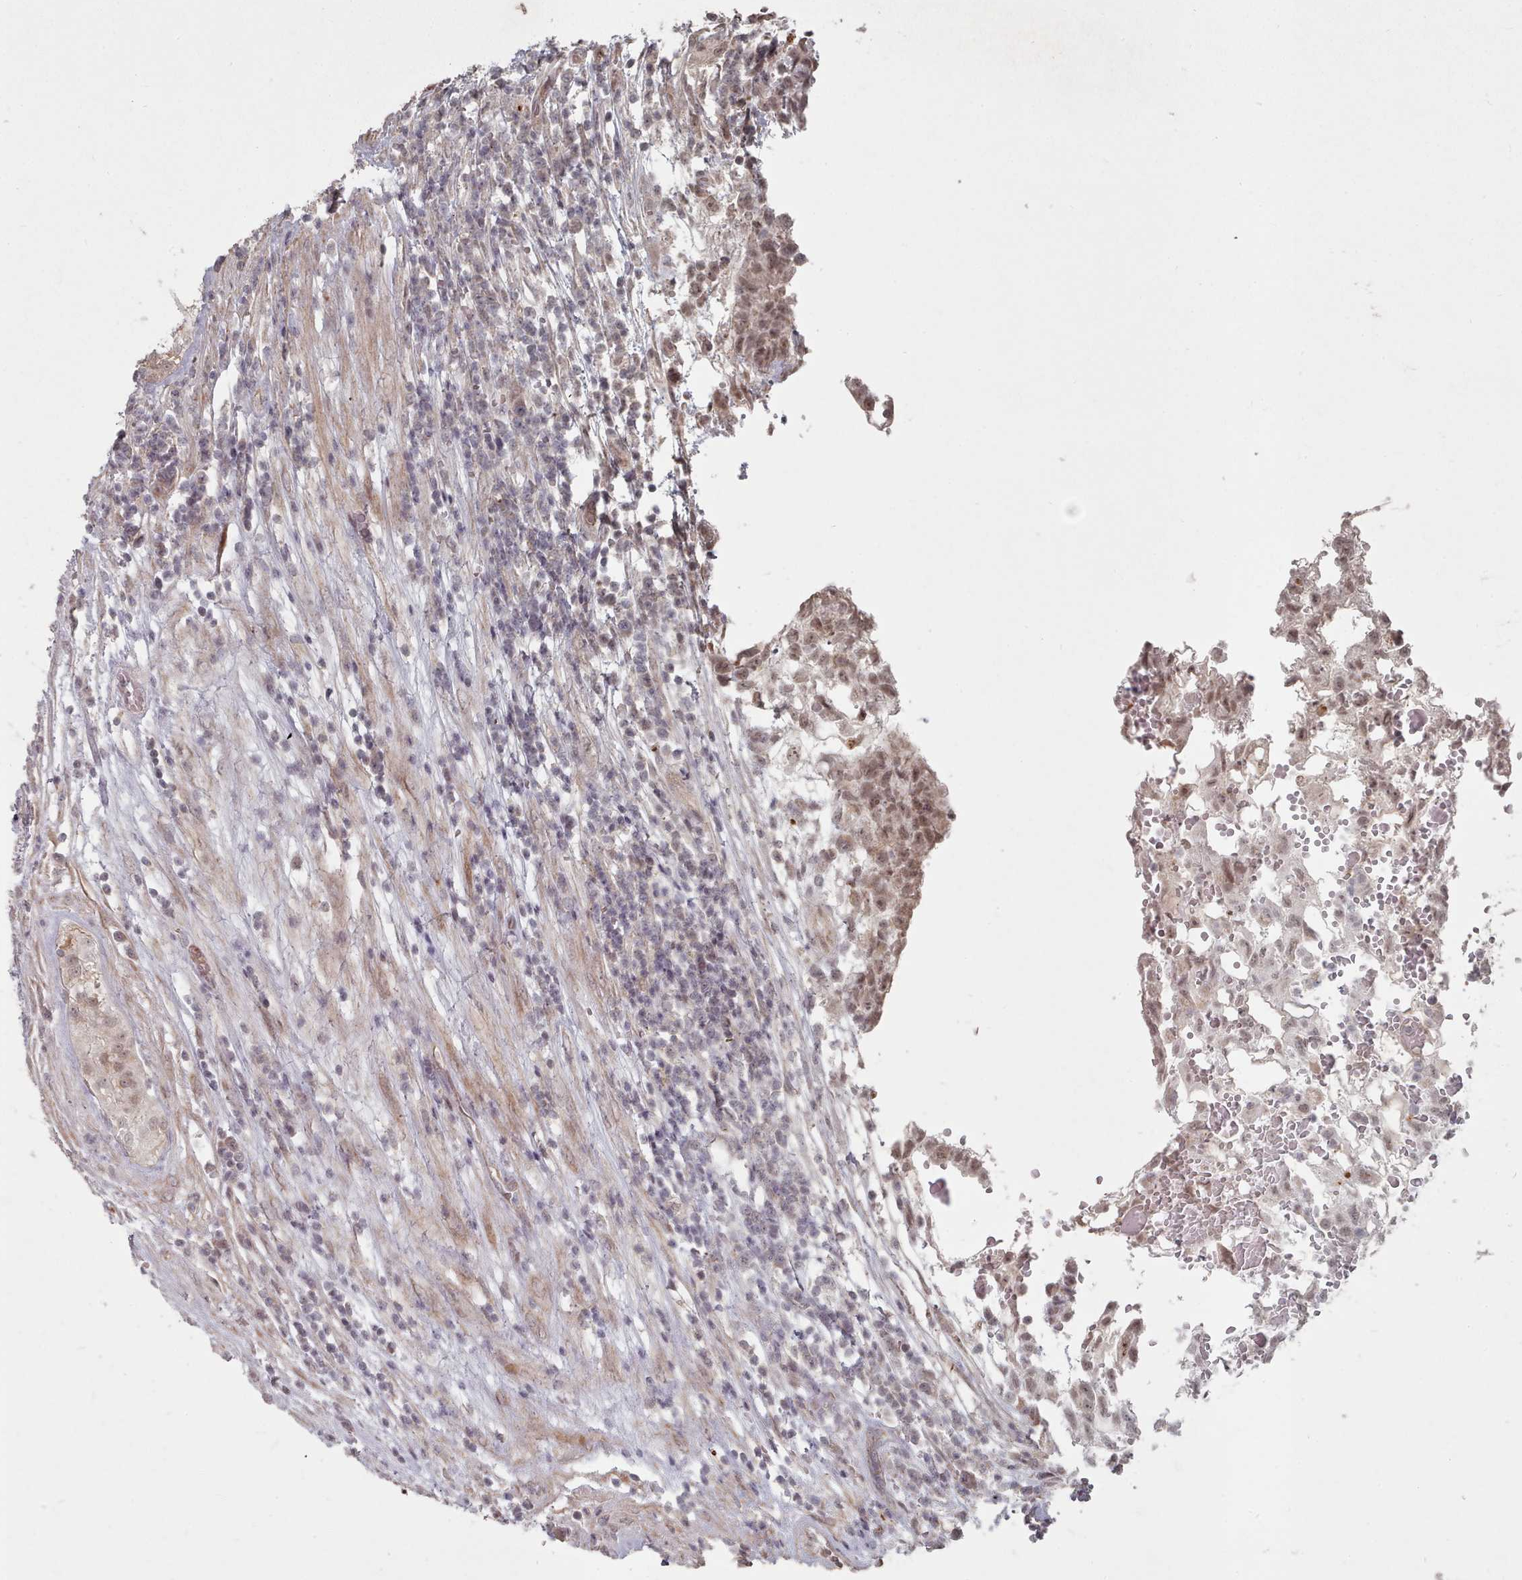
{"staining": {"intensity": "moderate", "quantity": ">75%", "location": "nuclear"}, "tissue": "testis cancer", "cell_type": "Tumor cells", "image_type": "cancer", "snomed": [{"axis": "morphology", "description": "Normal tissue, NOS"}, {"axis": "morphology", "description": "Carcinoma, Embryonal, NOS"}, {"axis": "topography", "description": "Testis"}], "caption": "This micrograph demonstrates testis cancer (embryonal carcinoma) stained with immunohistochemistry to label a protein in brown. The nuclear of tumor cells show moderate positivity for the protein. Nuclei are counter-stained blue.", "gene": "CPSF4", "patient": {"sex": "male", "age": 32}}